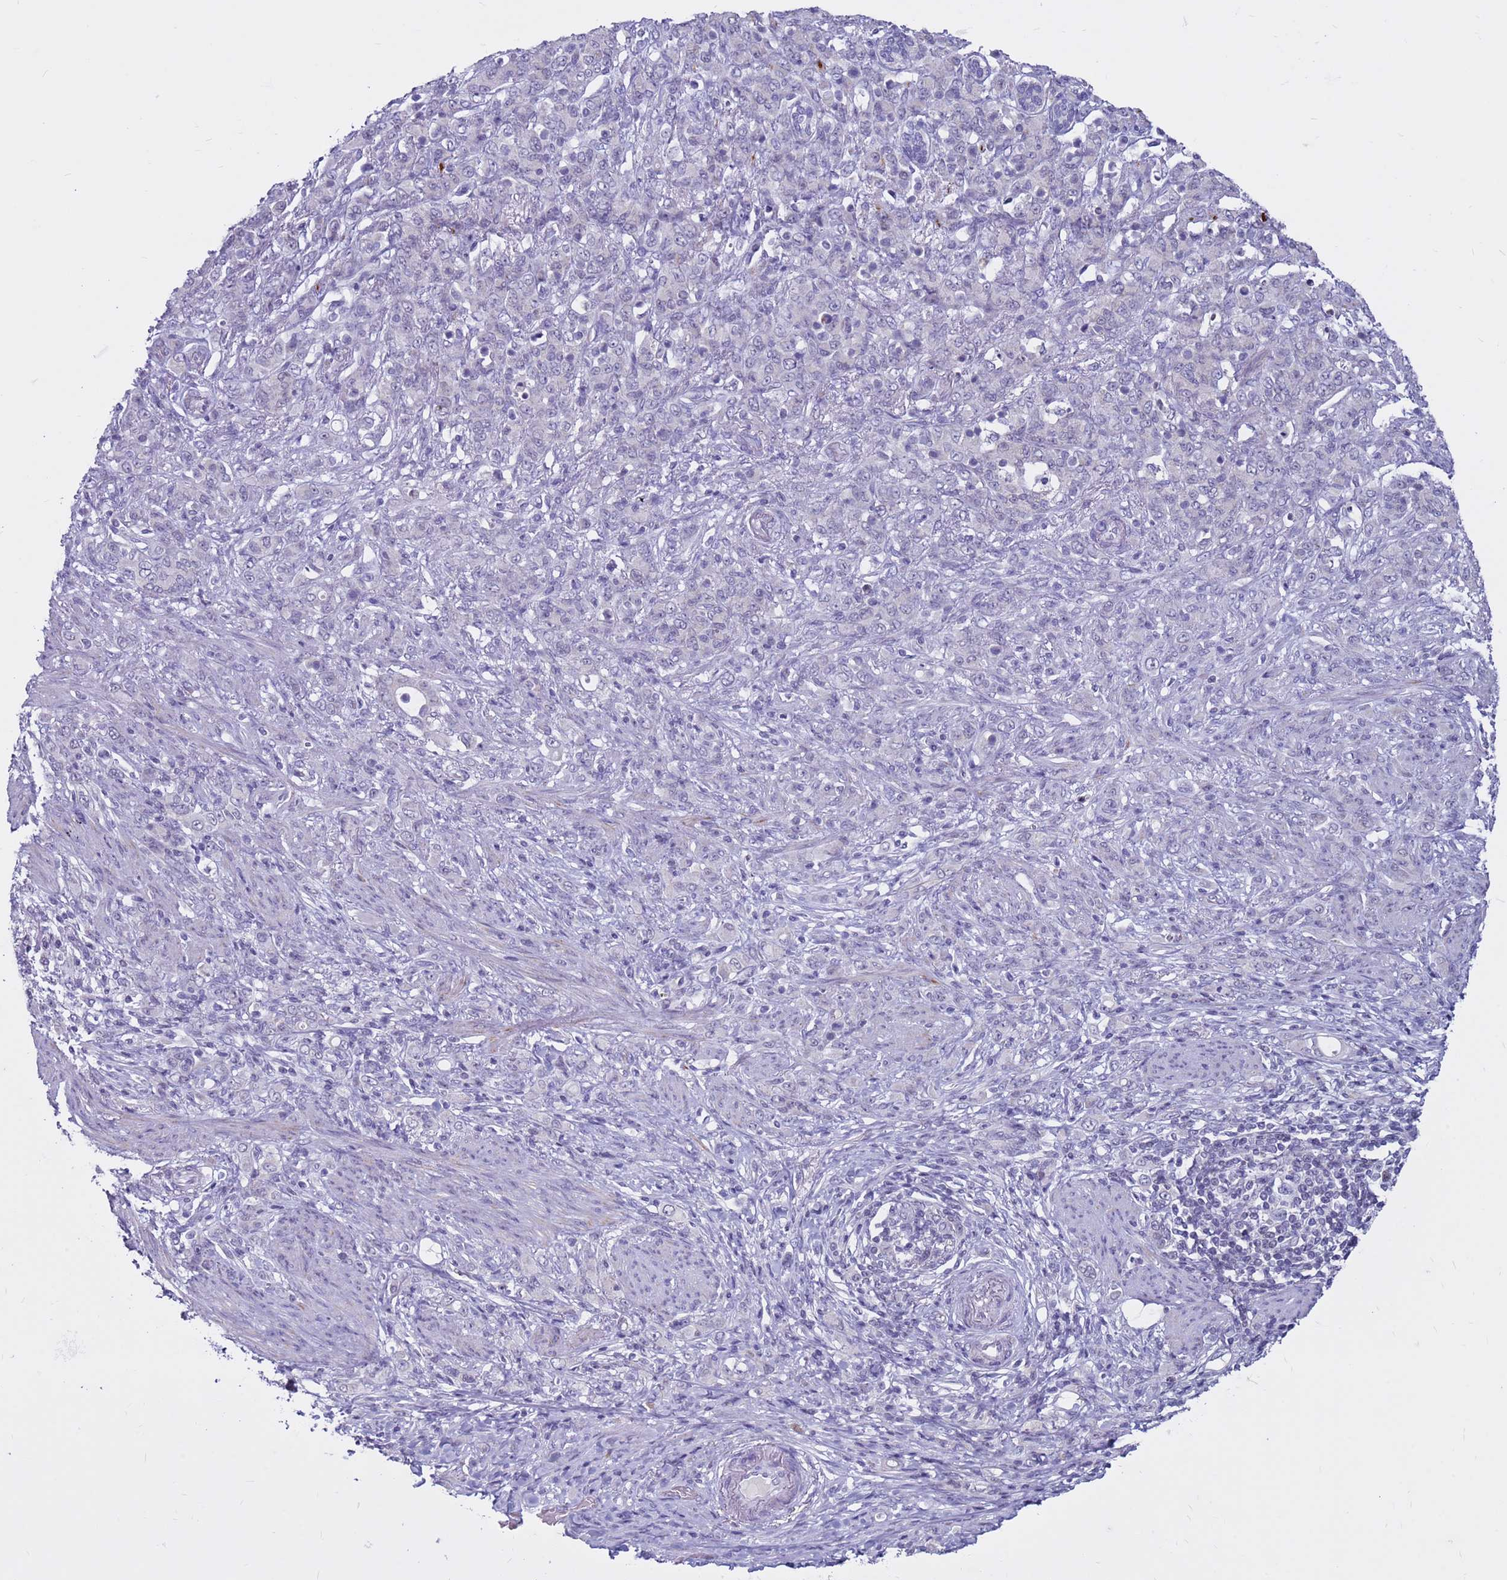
{"staining": {"intensity": "negative", "quantity": "none", "location": "none"}, "tissue": "stomach cancer", "cell_type": "Tumor cells", "image_type": "cancer", "snomed": [{"axis": "morphology", "description": "Adenocarcinoma, NOS"}, {"axis": "topography", "description": "Stomach"}], "caption": "A photomicrograph of human adenocarcinoma (stomach) is negative for staining in tumor cells.", "gene": "CDK2AP2", "patient": {"sex": "female", "age": 79}}